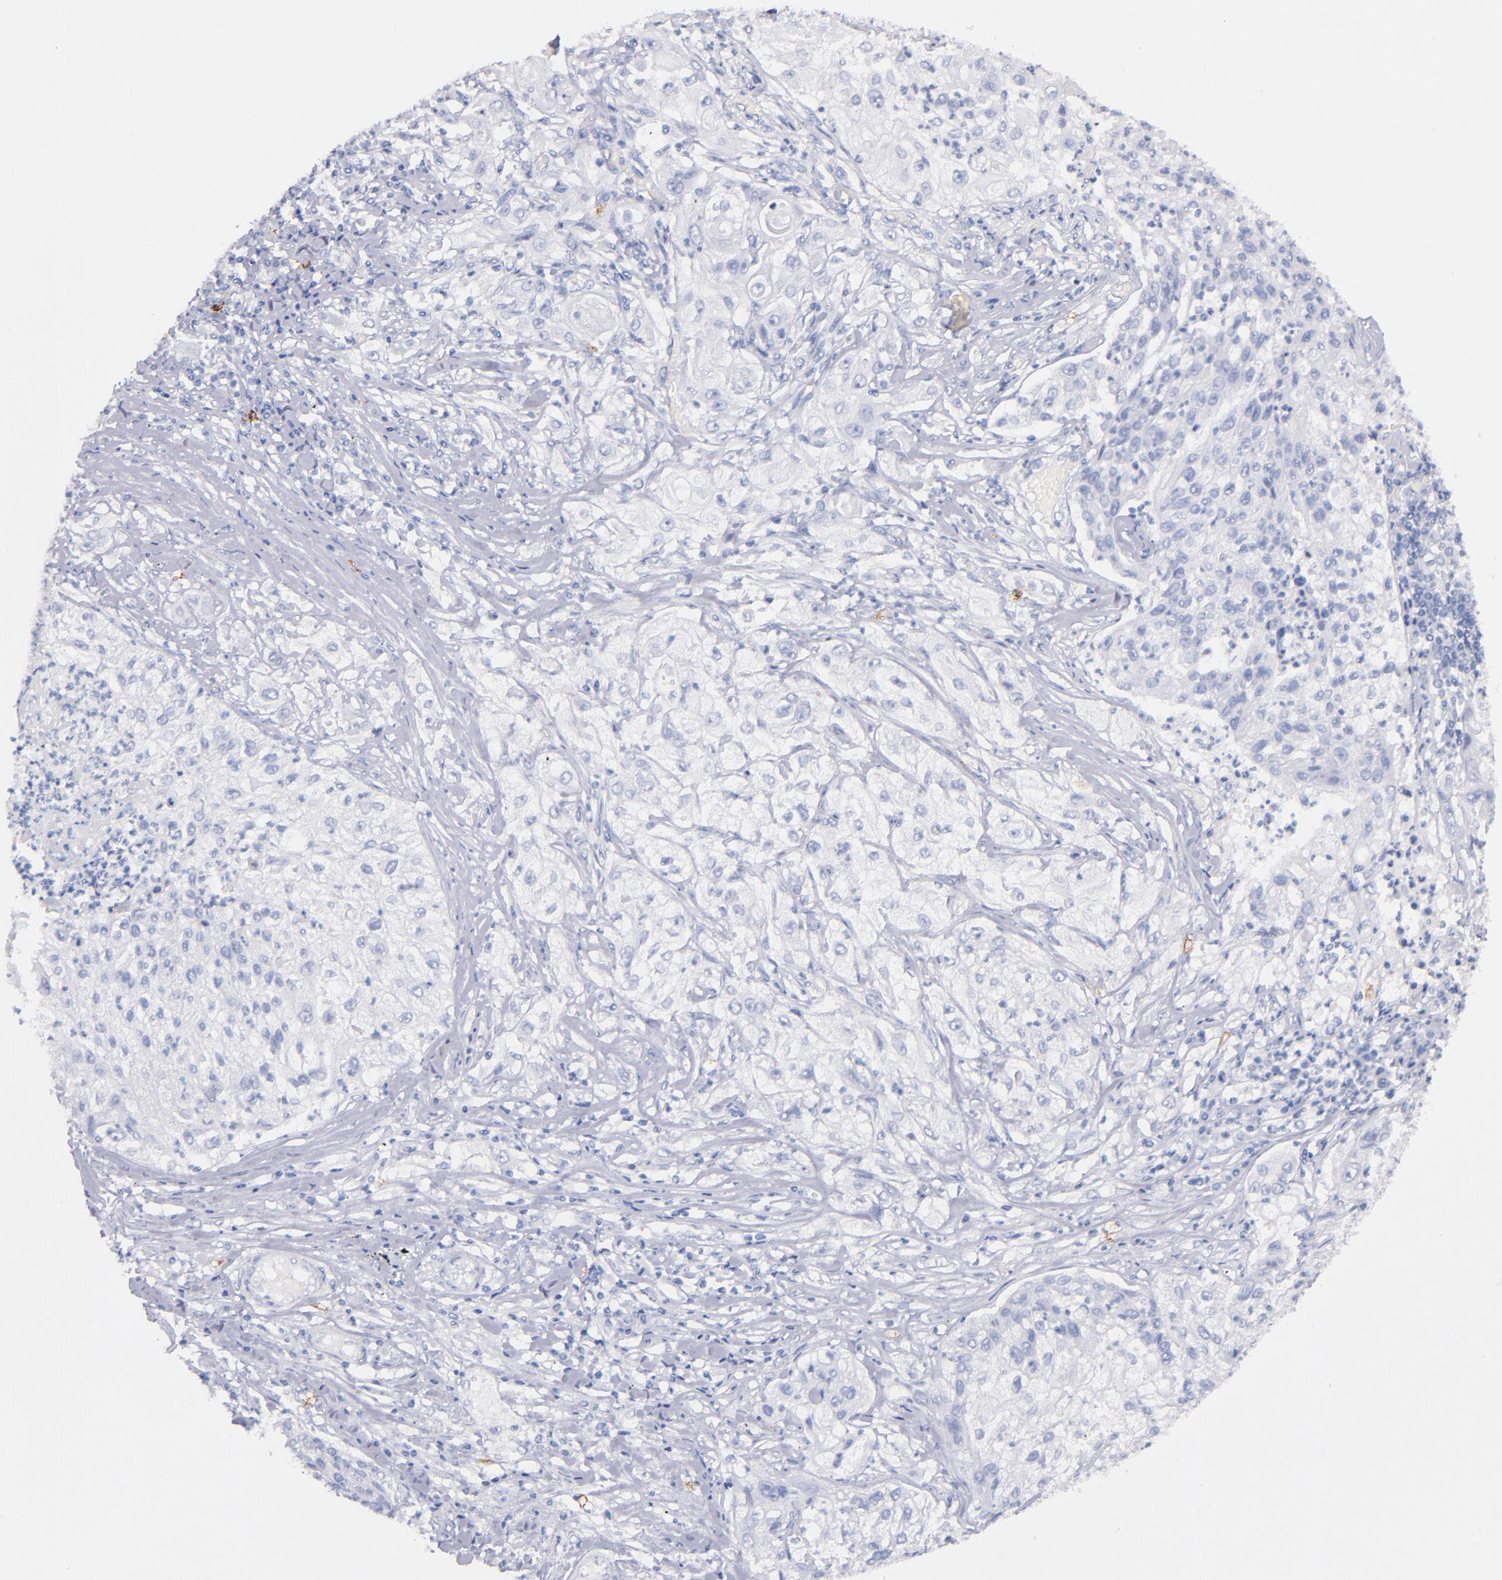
{"staining": {"intensity": "negative", "quantity": "none", "location": "none"}, "tissue": "lung cancer", "cell_type": "Tumor cells", "image_type": "cancer", "snomed": [{"axis": "morphology", "description": "Inflammation, NOS"}, {"axis": "morphology", "description": "Squamous cell carcinoma, NOS"}, {"axis": "topography", "description": "Lymph node"}, {"axis": "topography", "description": "Soft tissue"}, {"axis": "topography", "description": "Lung"}], "caption": "Squamous cell carcinoma (lung) was stained to show a protein in brown. There is no significant staining in tumor cells. (IHC, brightfield microscopy, high magnification).", "gene": "KIT", "patient": {"sex": "male", "age": 66}}